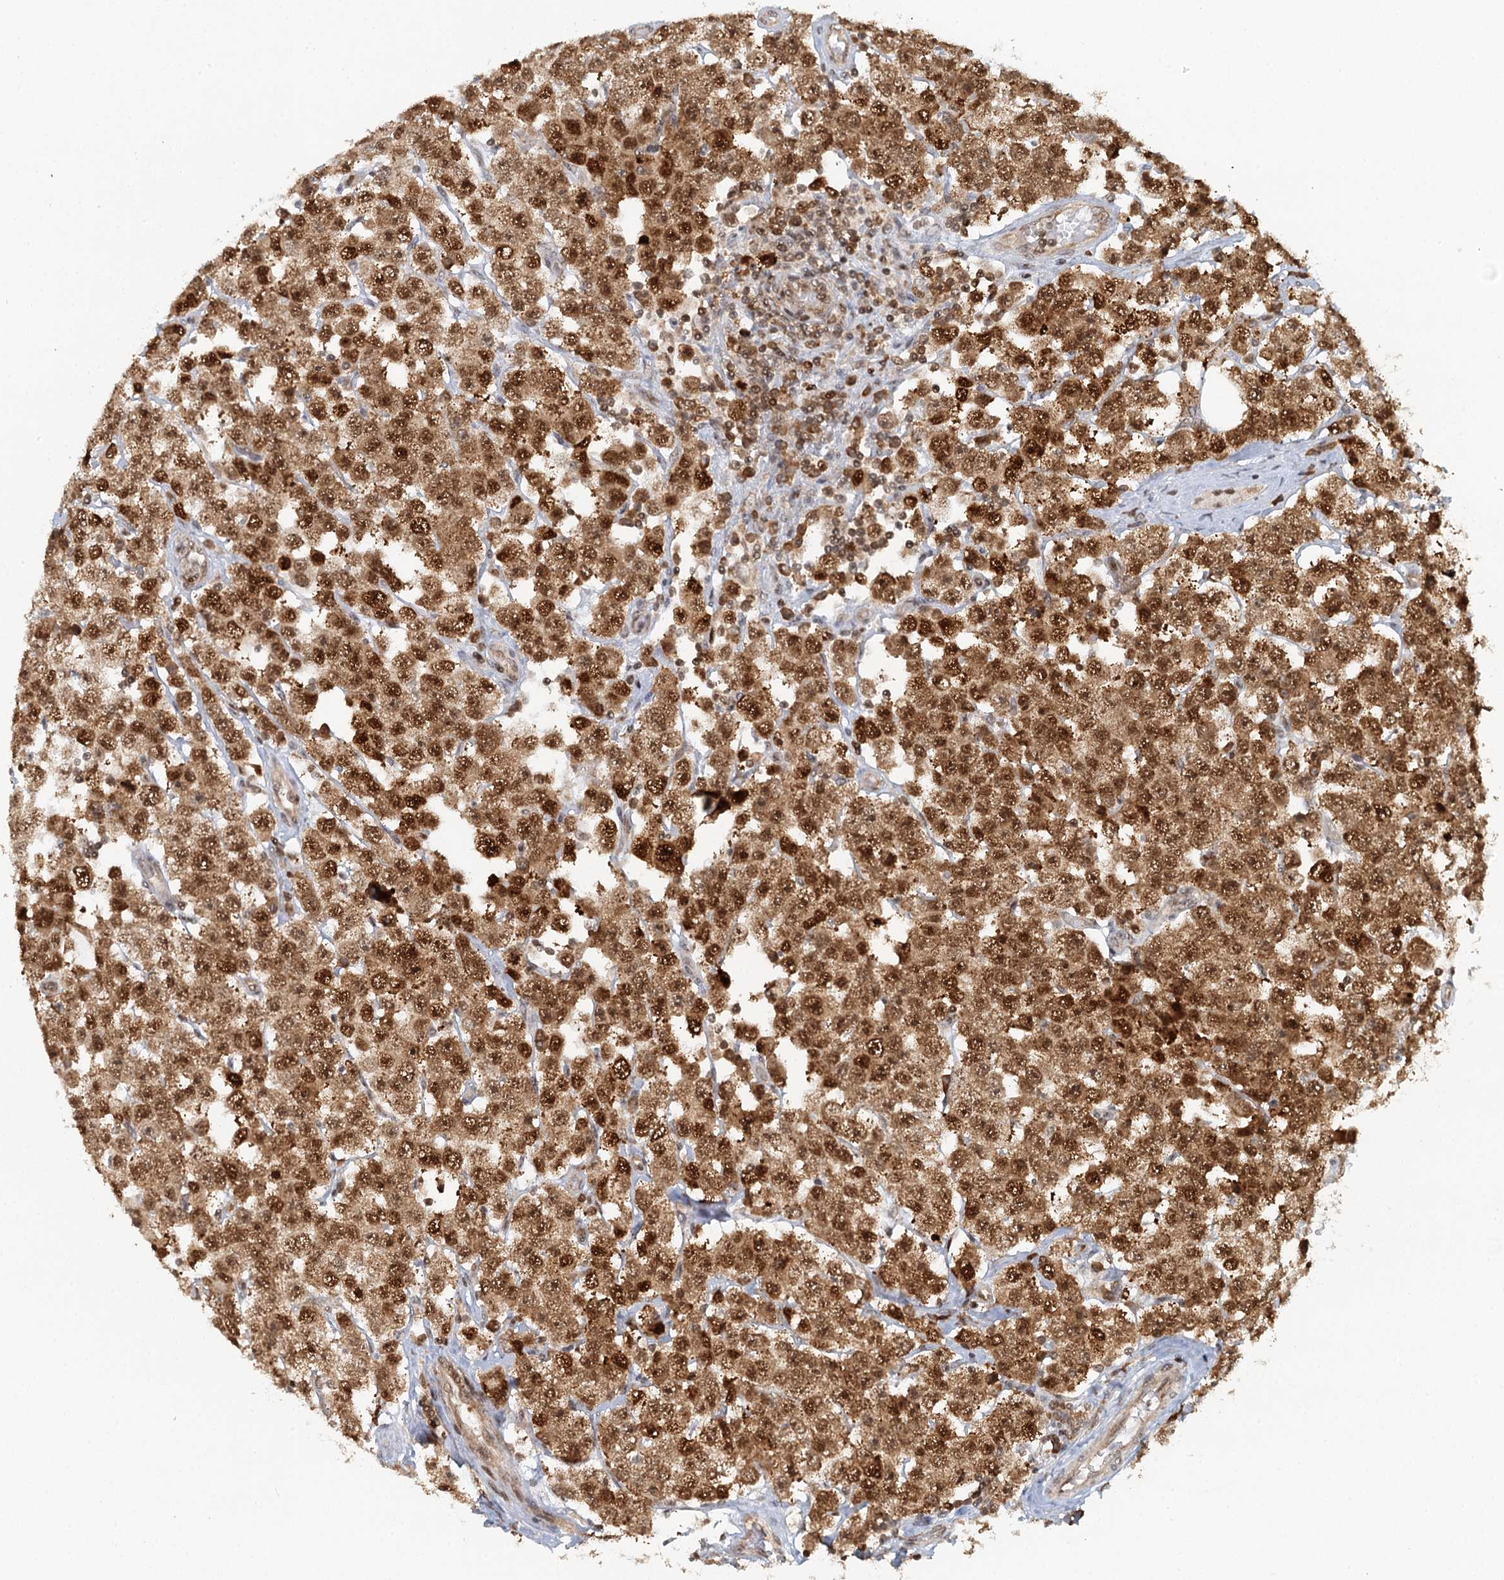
{"staining": {"intensity": "strong", "quantity": ">75%", "location": "cytoplasmic/membranous,nuclear"}, "tissue": "testis cancer", "cell_type": "Tumor cells", "image_type": "cancer", "snomed": [{"axis": "morphology", "description": "Seminoma, NOS"}, {"axis": "topography", "description": "Testis"}], "caption": "Protein staining of seminoma (testis) tissue exhibits strong cytoplasmic/membranous and nuclear positivity in about >75% of tumor cells.", "gene": "GPATCH11", "patient": {"sex": "male", "age": 28}}